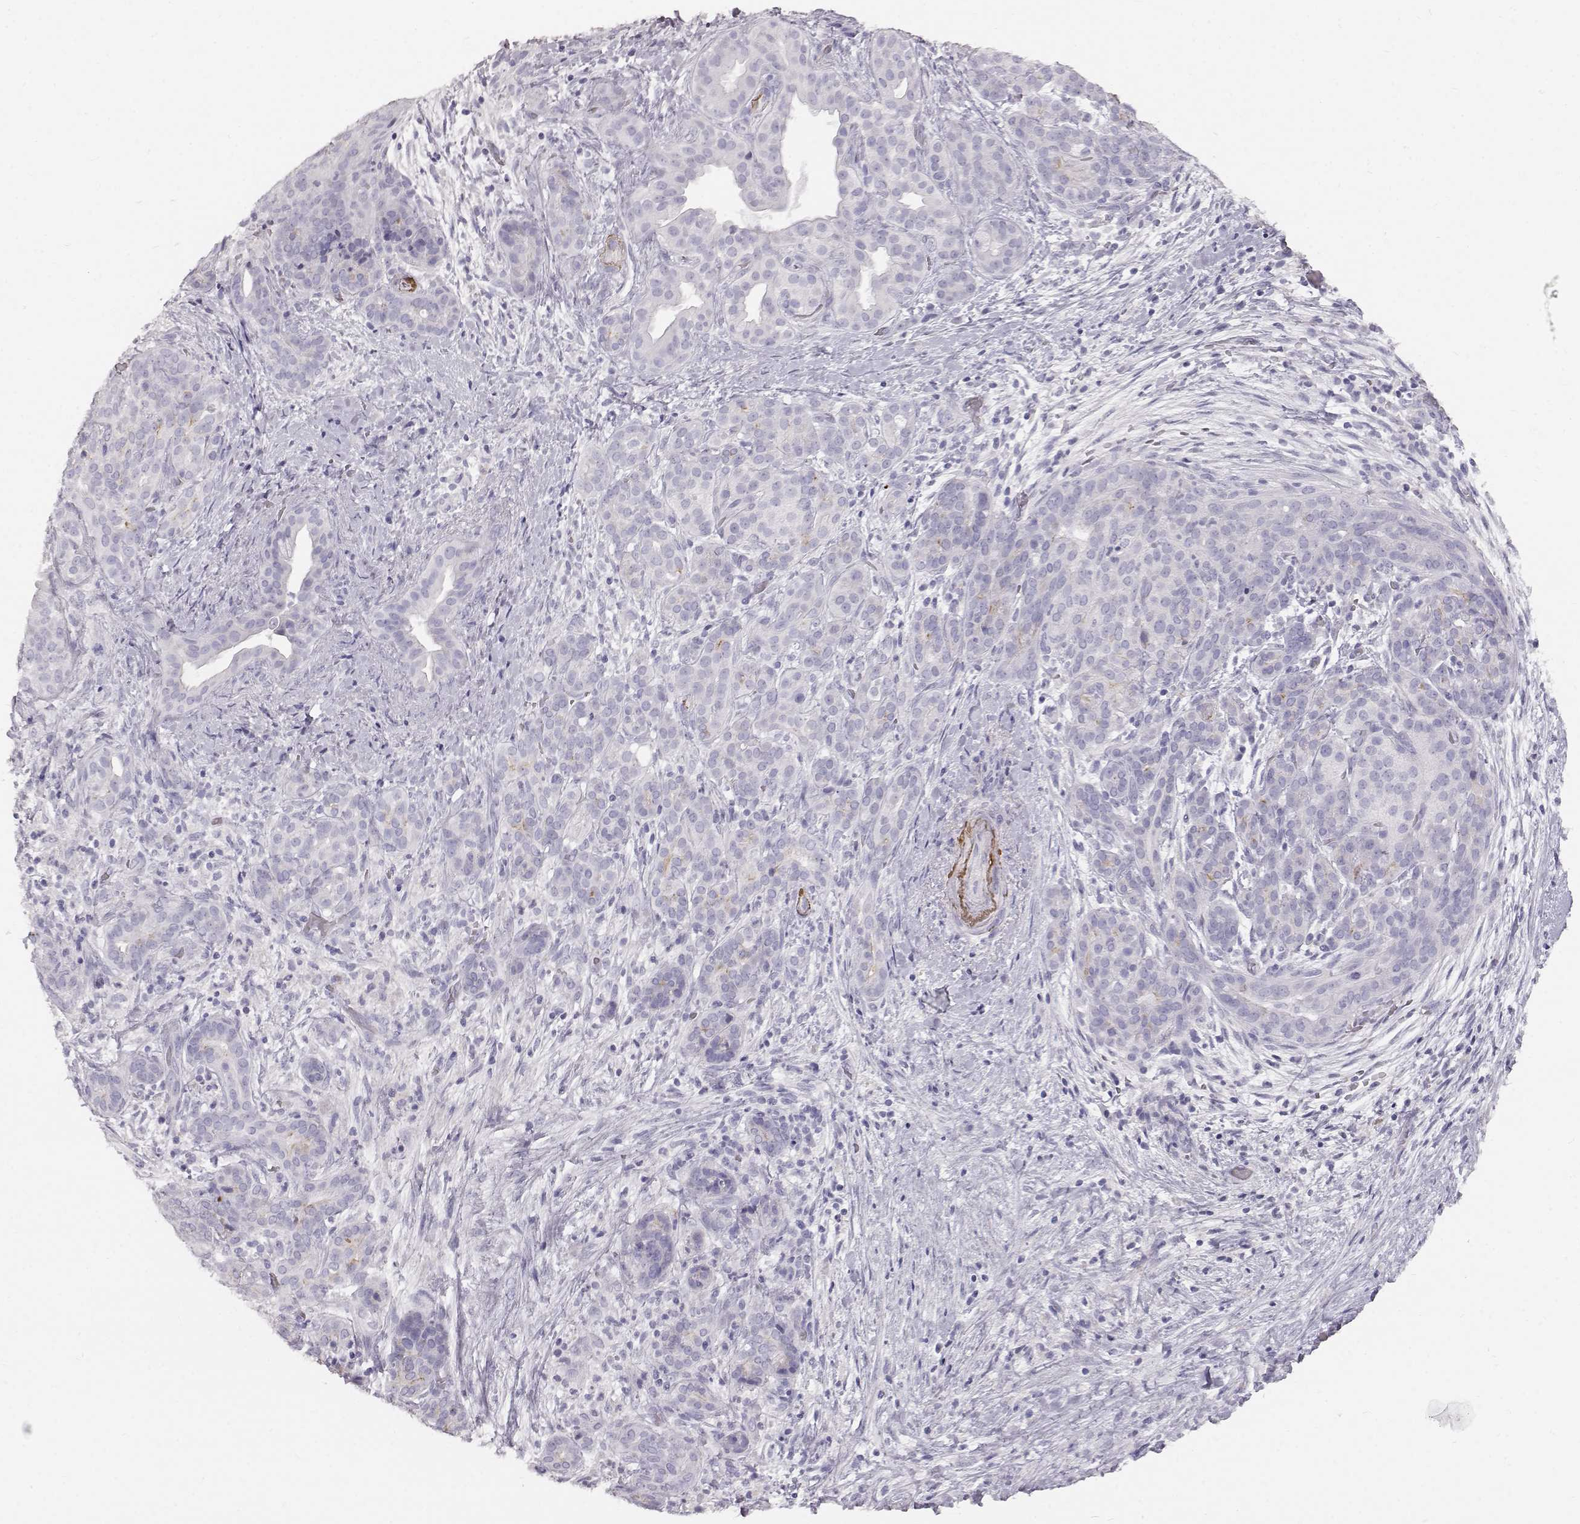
{"staining": {"intensity": "negative", "quantity": "none", "location": "none"}, "tissue": "pancreatic cancer", "cell_type": "Tumor cells", "image_type": "cancer", "snomed": [{"axis": "morphology", "description": "Adenocarcinoma, NOS"}, {"axis": "topography", "description": "Pancreas"}], "caption": "Tumor cells show no significant expression in adenocarcinoma (pancreatic). Nuclei are stained in blue.", "gene": "KRTAP16-1", "patient": {"sex": "male", "age": 44}}